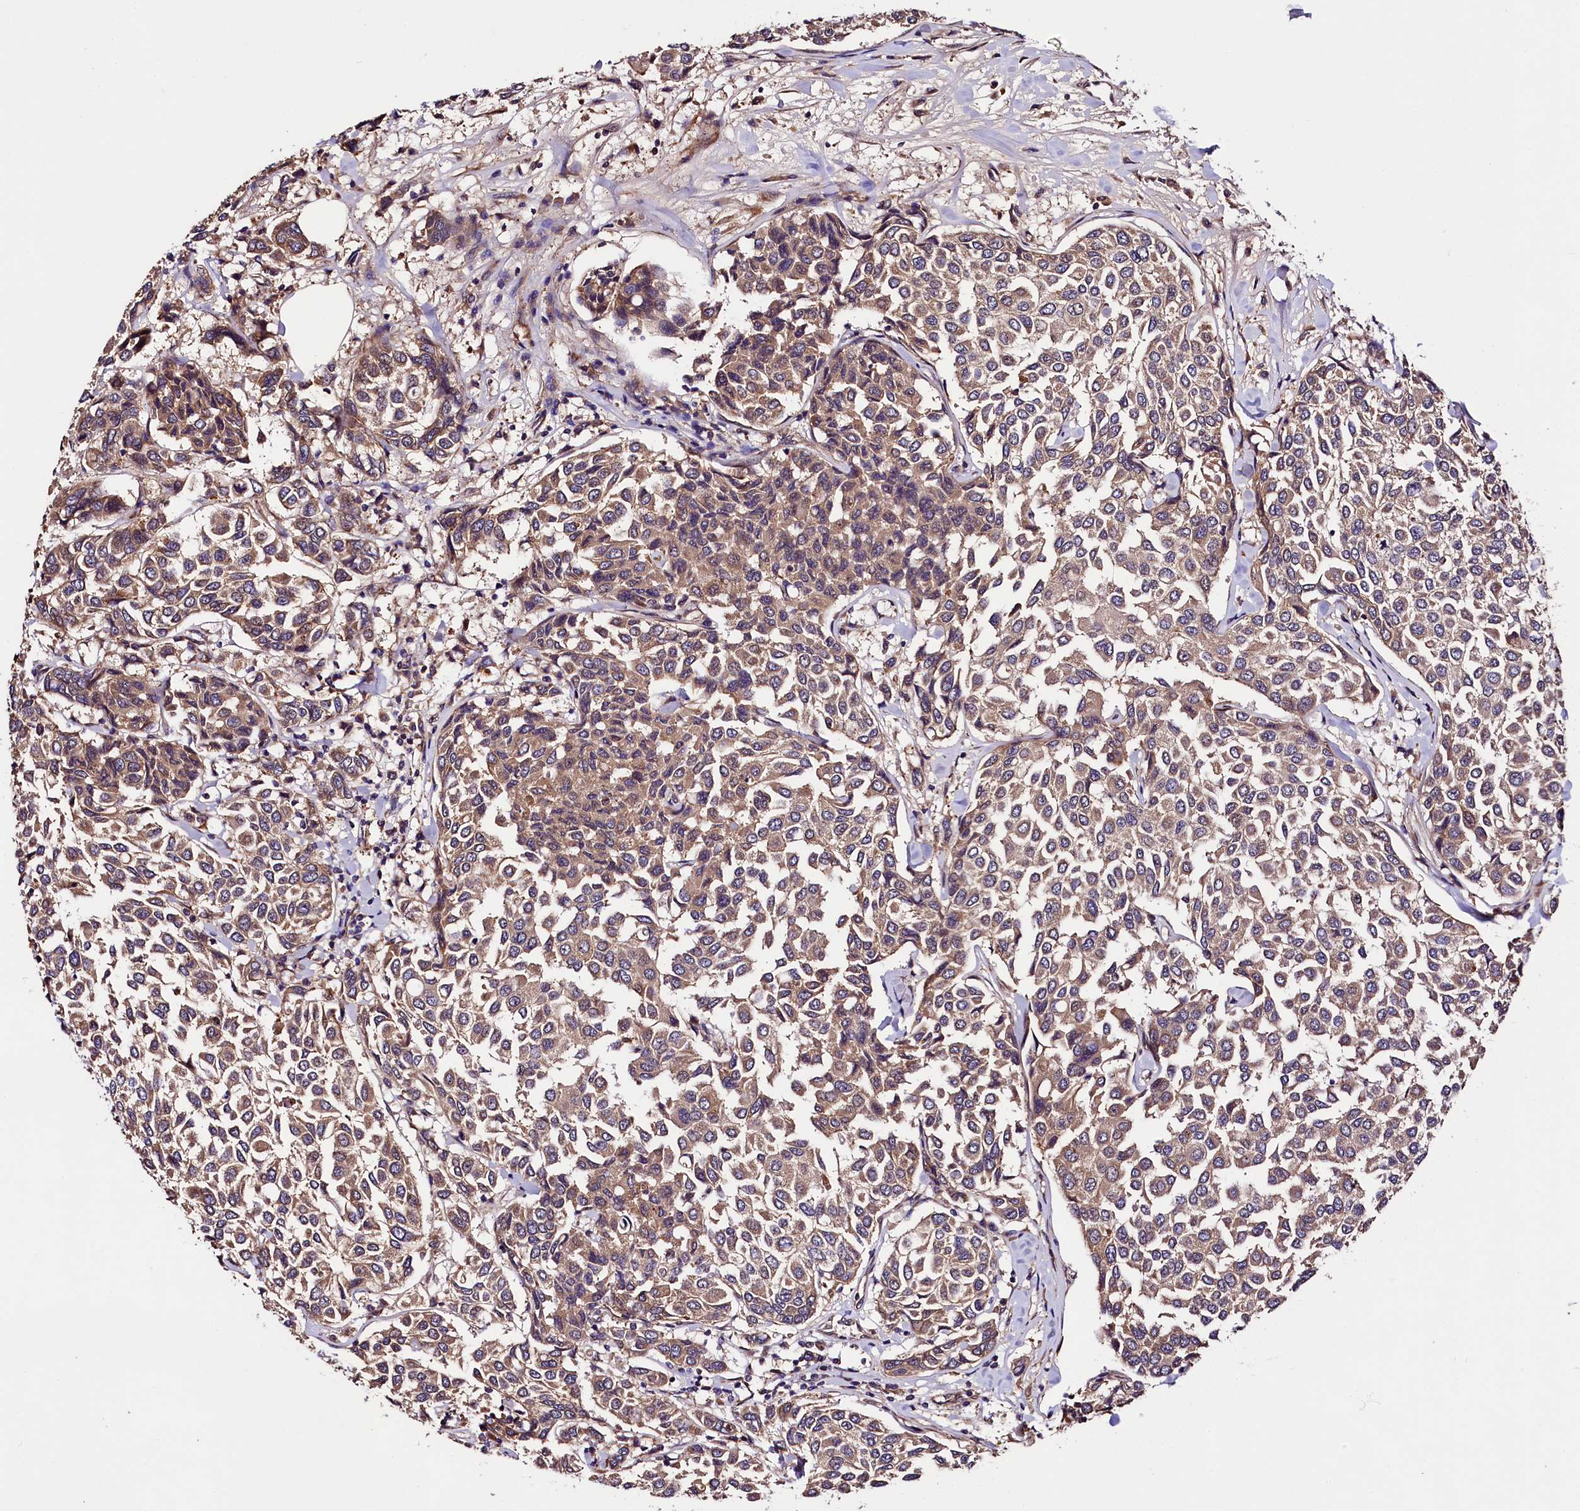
{"staining": {"intensity": "weak", "quantity": ">75%", "location": "cytoplasmic/membranous"}, "tissue": "breast cancer", "cell_type": "Tumor cells", "image_type": "cancer", "snomed": [{"axis": "morphology", "description": "Duct carcinoma"}, {"axis": "topography", "description": "Breast"}], "caption": "Immunohistochemical staining of breast infiltrating ductal carcinoma reveals low levels of weak cytoplasmic/membranous expression in approximately >75% of tumor cells. The staining was performed using DAB (3,3'-diaminobenzidine), with brown indicating positive protein expression. Nuclei are stained blue with hematoxylin.", "gene": "VPS35", "patient": {"sex": "female", "age": 55}}